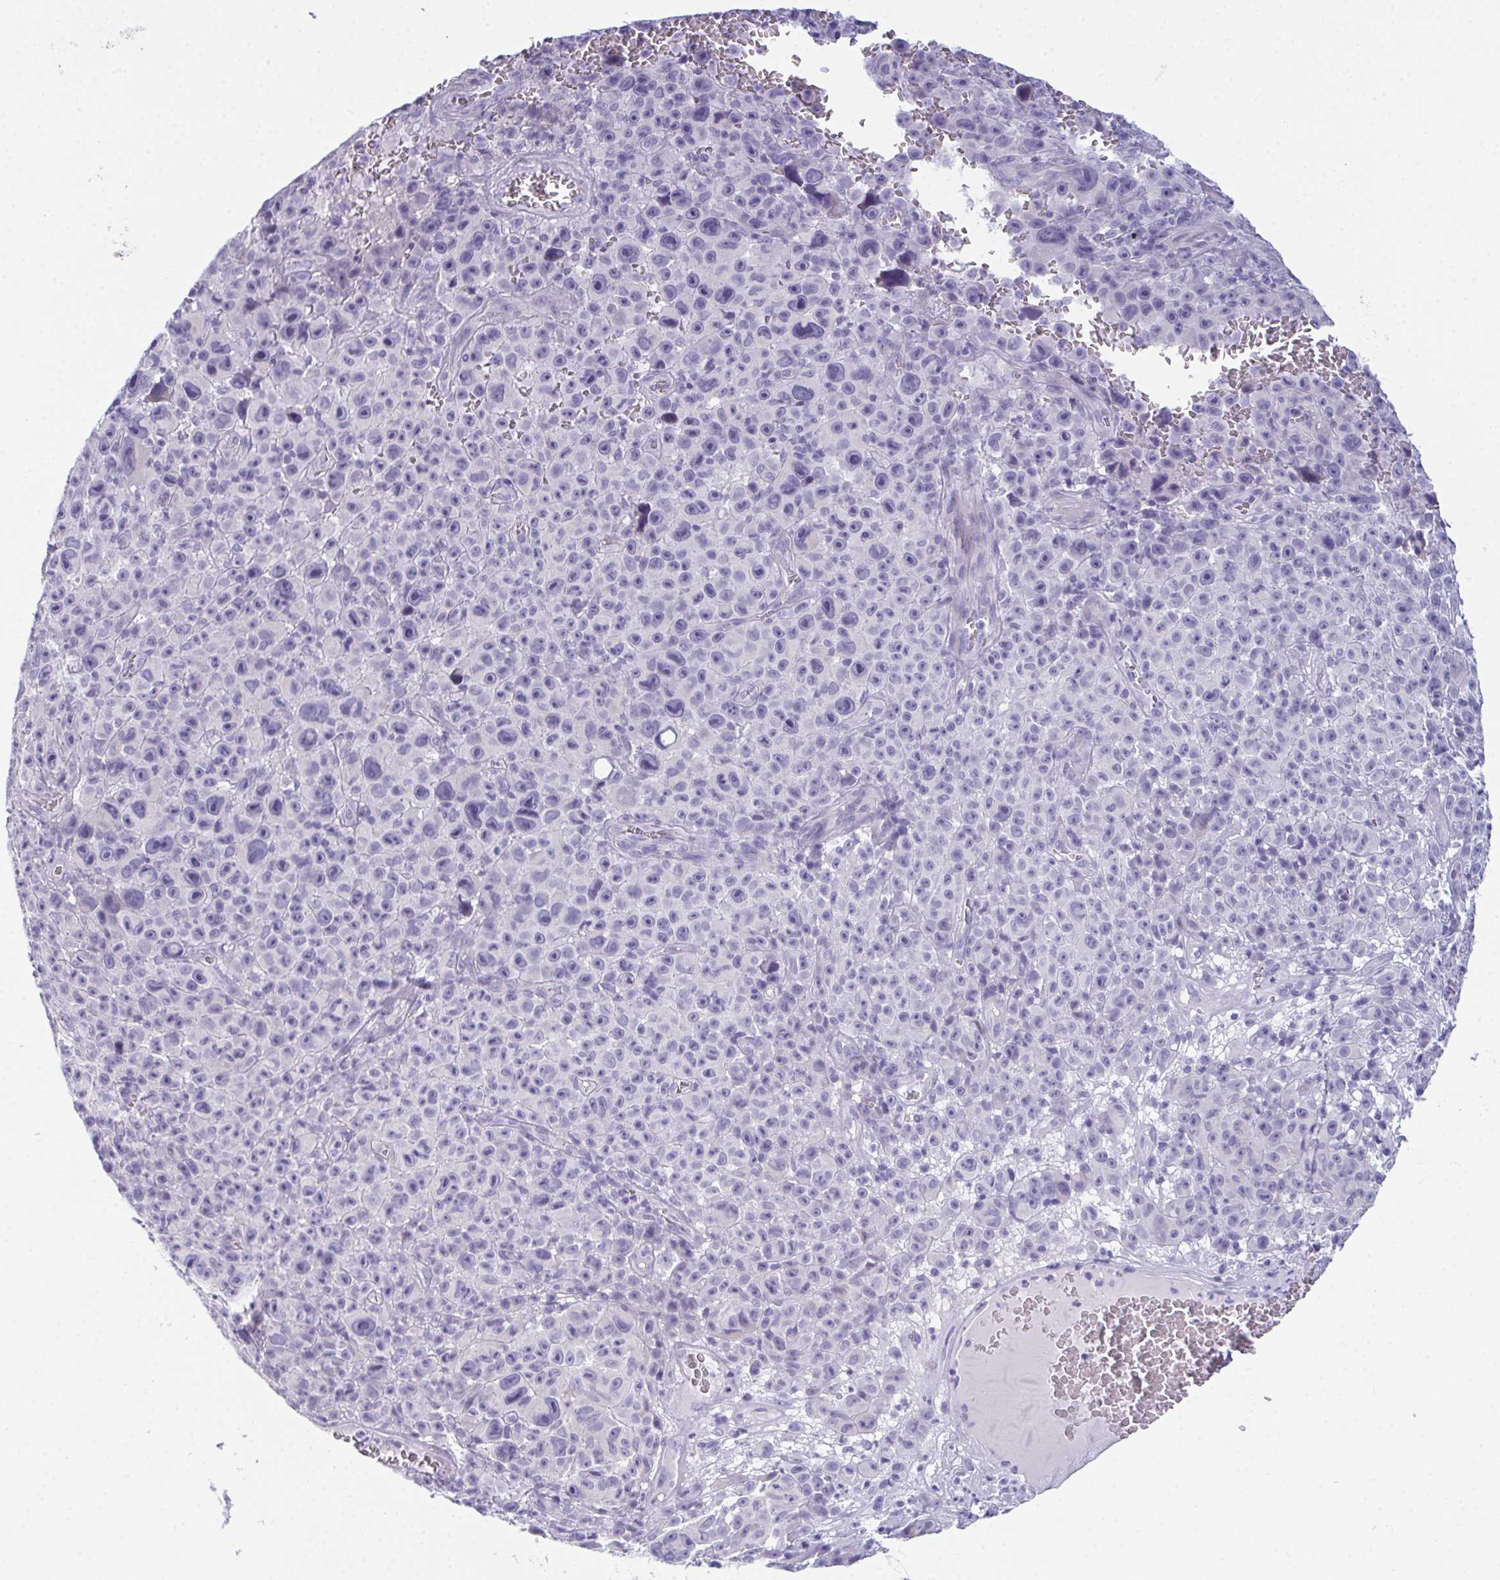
{"staining": {"intensity": "negative", "quantity": "none", "location": "none"}, "tissue": "melanoma", "cell_type": "Tumor cells", "image_type": "cancer", "snomed": [{"axis": "morphology", "description": "Malignant melanoma, NOS"}, {"axis": "topography", "description": "Skin"}], "caption": "This is an immunohistochemistry (IHC) photomicrograph of human melanoma. There is no expression in tumor cells.", "gene": "TEX19", "patient": {"sex": "female", "age": 82}}